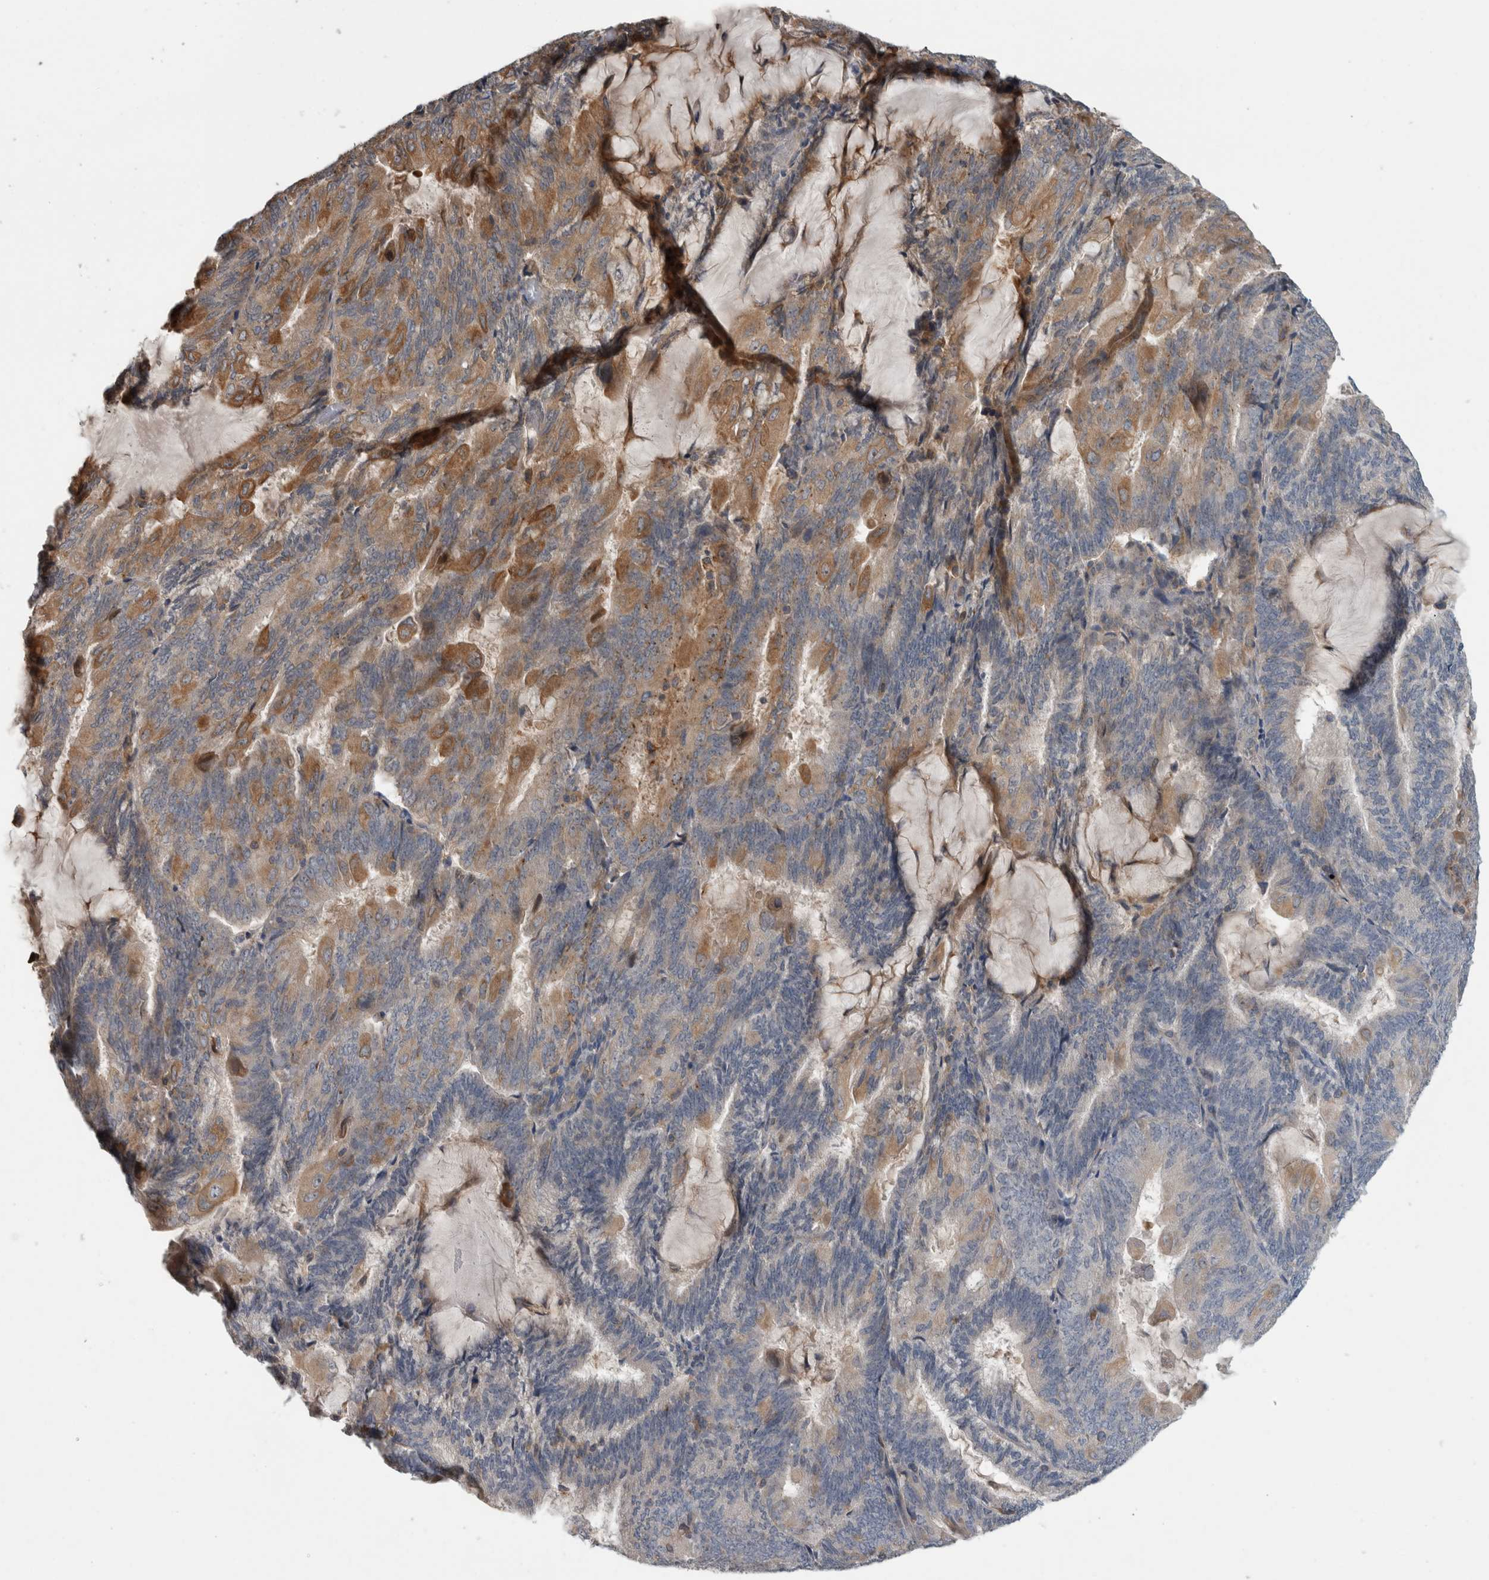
{"staining": {"intensity": "moderate", "quantity": "25%-75%", "location": "cytoplasmic/membranous"}, "tissue": "endometrial cancer", "cell_type": "Tumor cells", "image_type": "cancer", "snomed": [{"axis": "morphology", "description": "Adenocarcinoma, NOS"}, {"axis": "topography", "description": "Endometrium"}], "caption": "Protein staining reveals moderate cytoplasmic/membranous positivity in about 25%-75% of tumor cells in endometrial adenocarcinoma.", "gene": "TARBP1", "patient": {"sex": "female", "age": 81}}